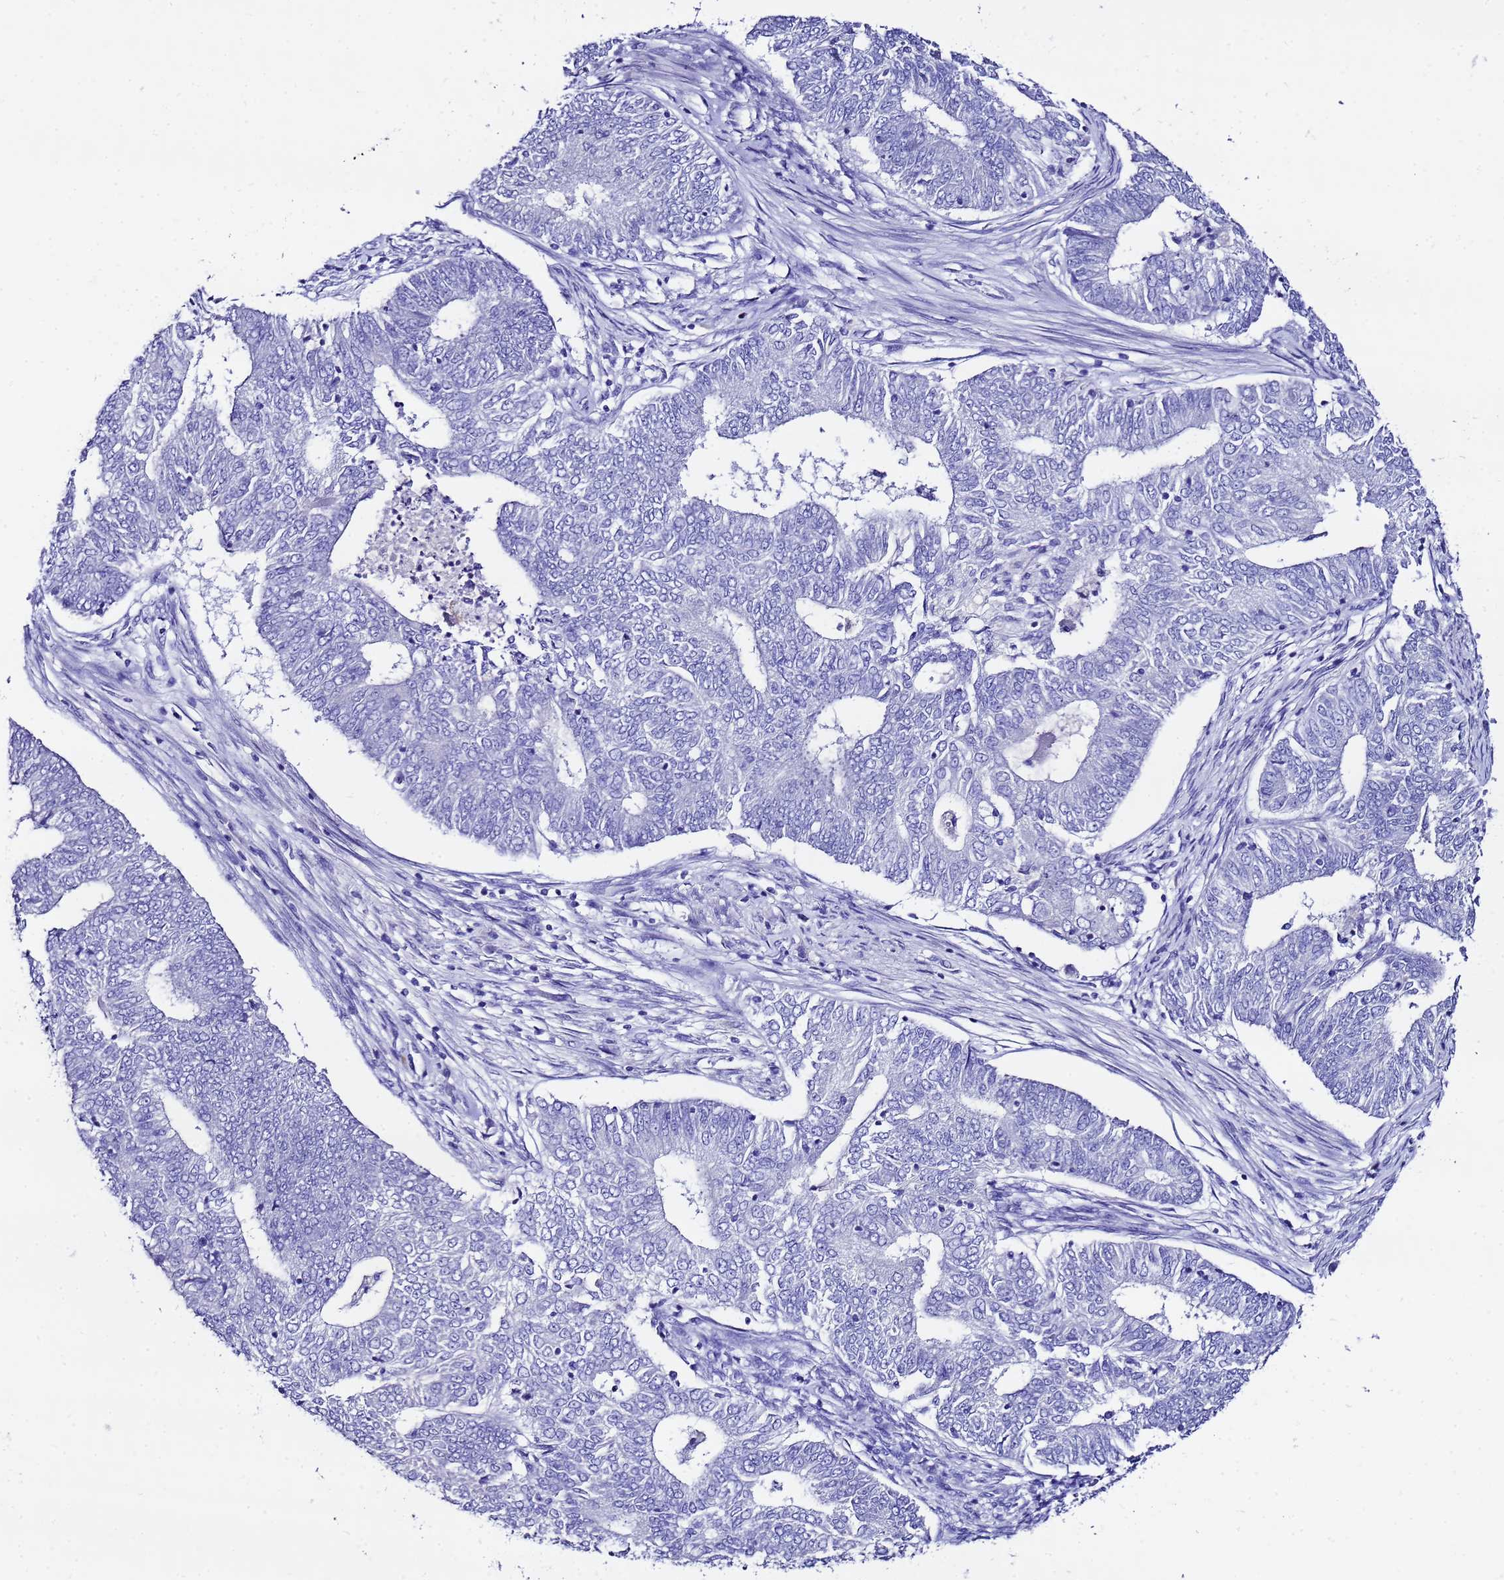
{"staining": {"intensity": "negative", "quantity": "none", "location": "none"}, "tissue": "endometrial cancer", "cell_type": "Tumor cells", "image_type": "cancer", "snomed": [{"axis": "morphology", "description": "Adenocarcinoma, NOS"}, {"axis": "topography", "description": "Endometrium"}], "caption": "Image shows no significant protein positivity in tumor cells of adenocarcinoma (endometrial).", "gene": "UGT2B10", "patient": {"sex": "female", "age": 62}}